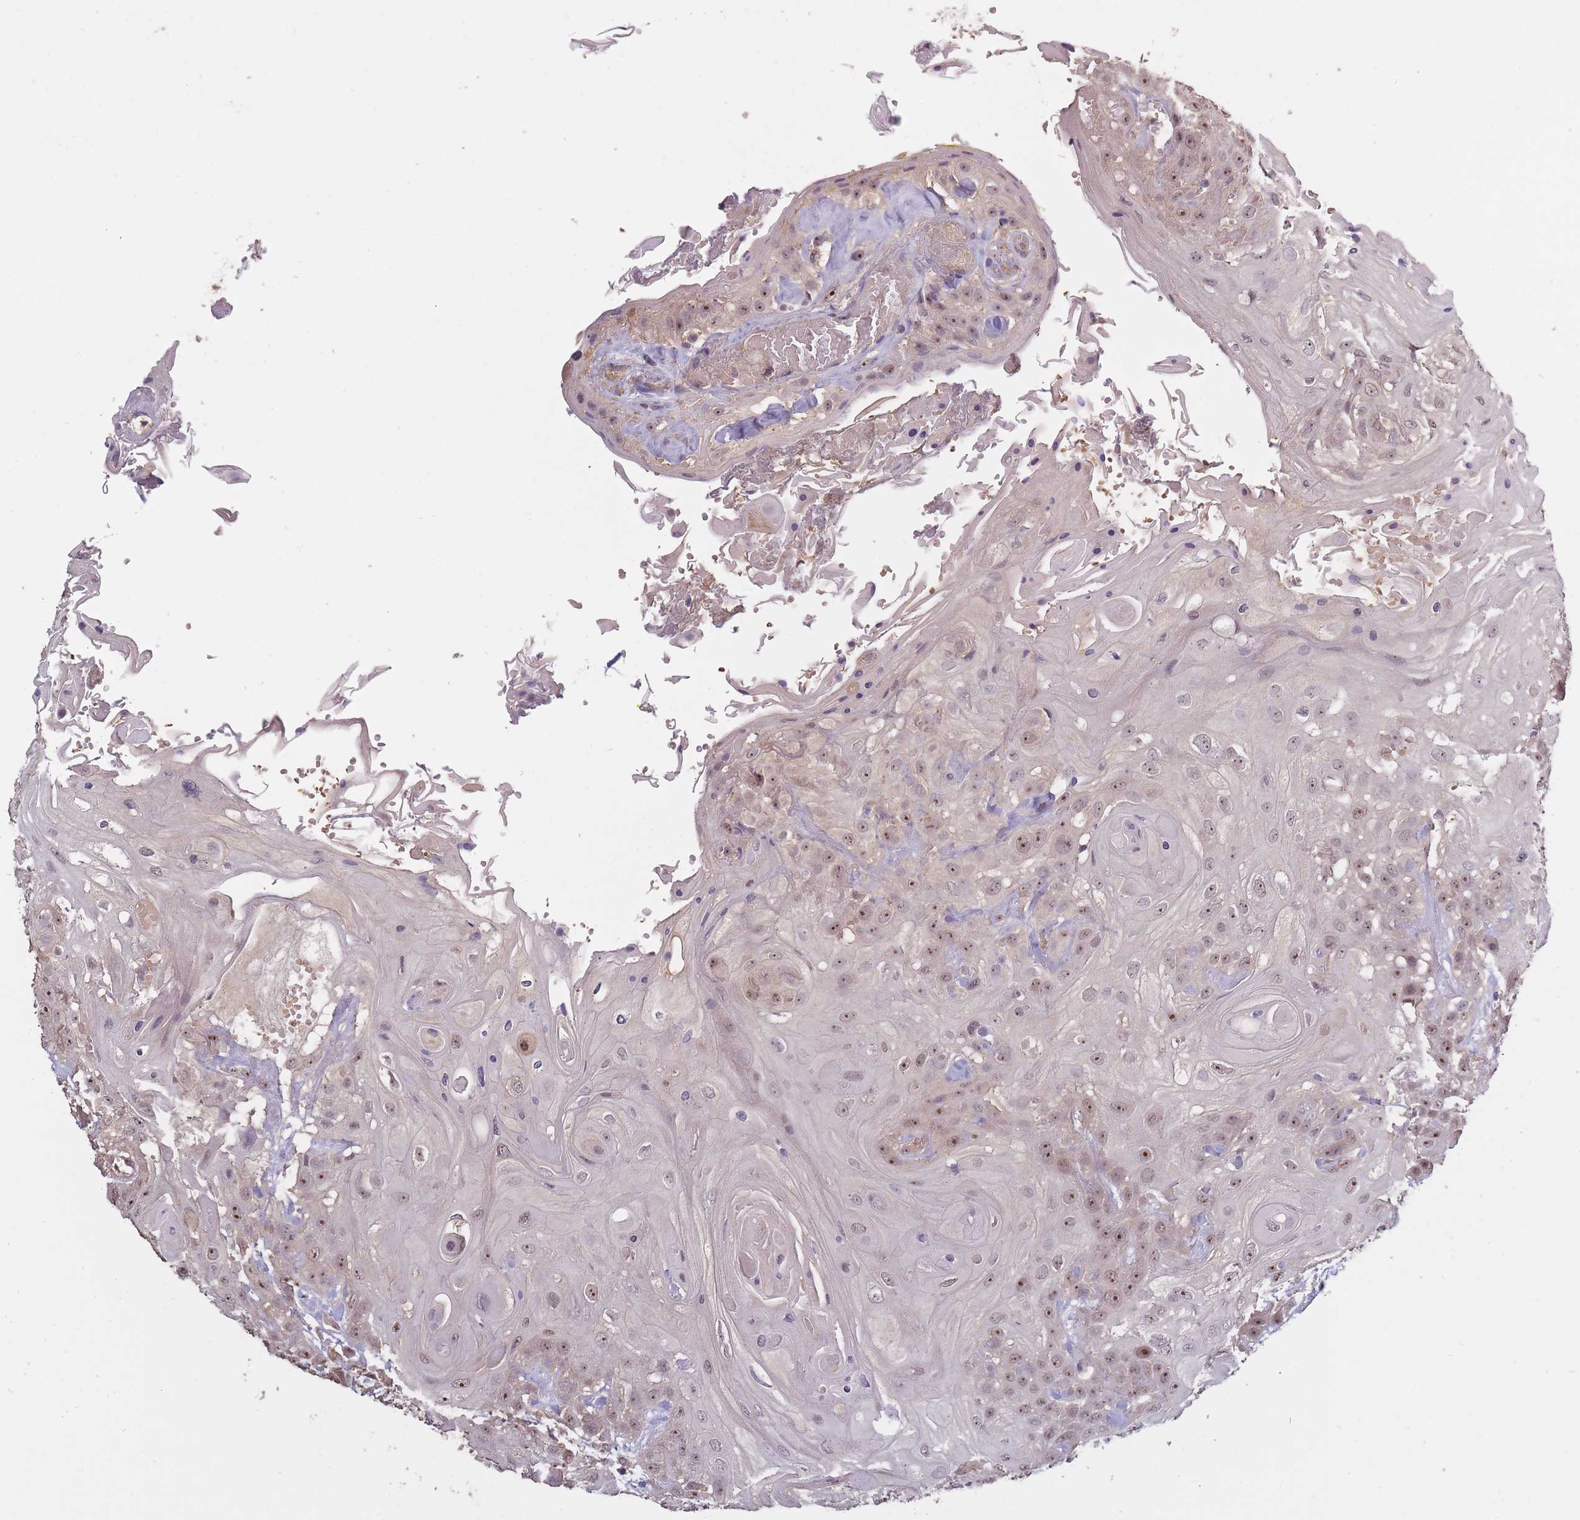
{"staining": {"intensity": "weak", "quantity": ">75%", "location": "nuclear"}, "tissue": "head and neck cancer", "cell_type": "Tumor cells", "image_type": "cancer", "snomed": [{"axis": "morphology", "description": "Squamous cell carcinoma, NOS"}, {"axis": "topography", "description": "Head-Neck"}], "caption": "Squamous cell carcinoma (head and neck) was stained to show a protein in brown. There is low levels of weak nuclear positivity in about >75% of tumor cells.", "gene": "KIAA1755", "patient": {"sex": "female", "age": 43}}